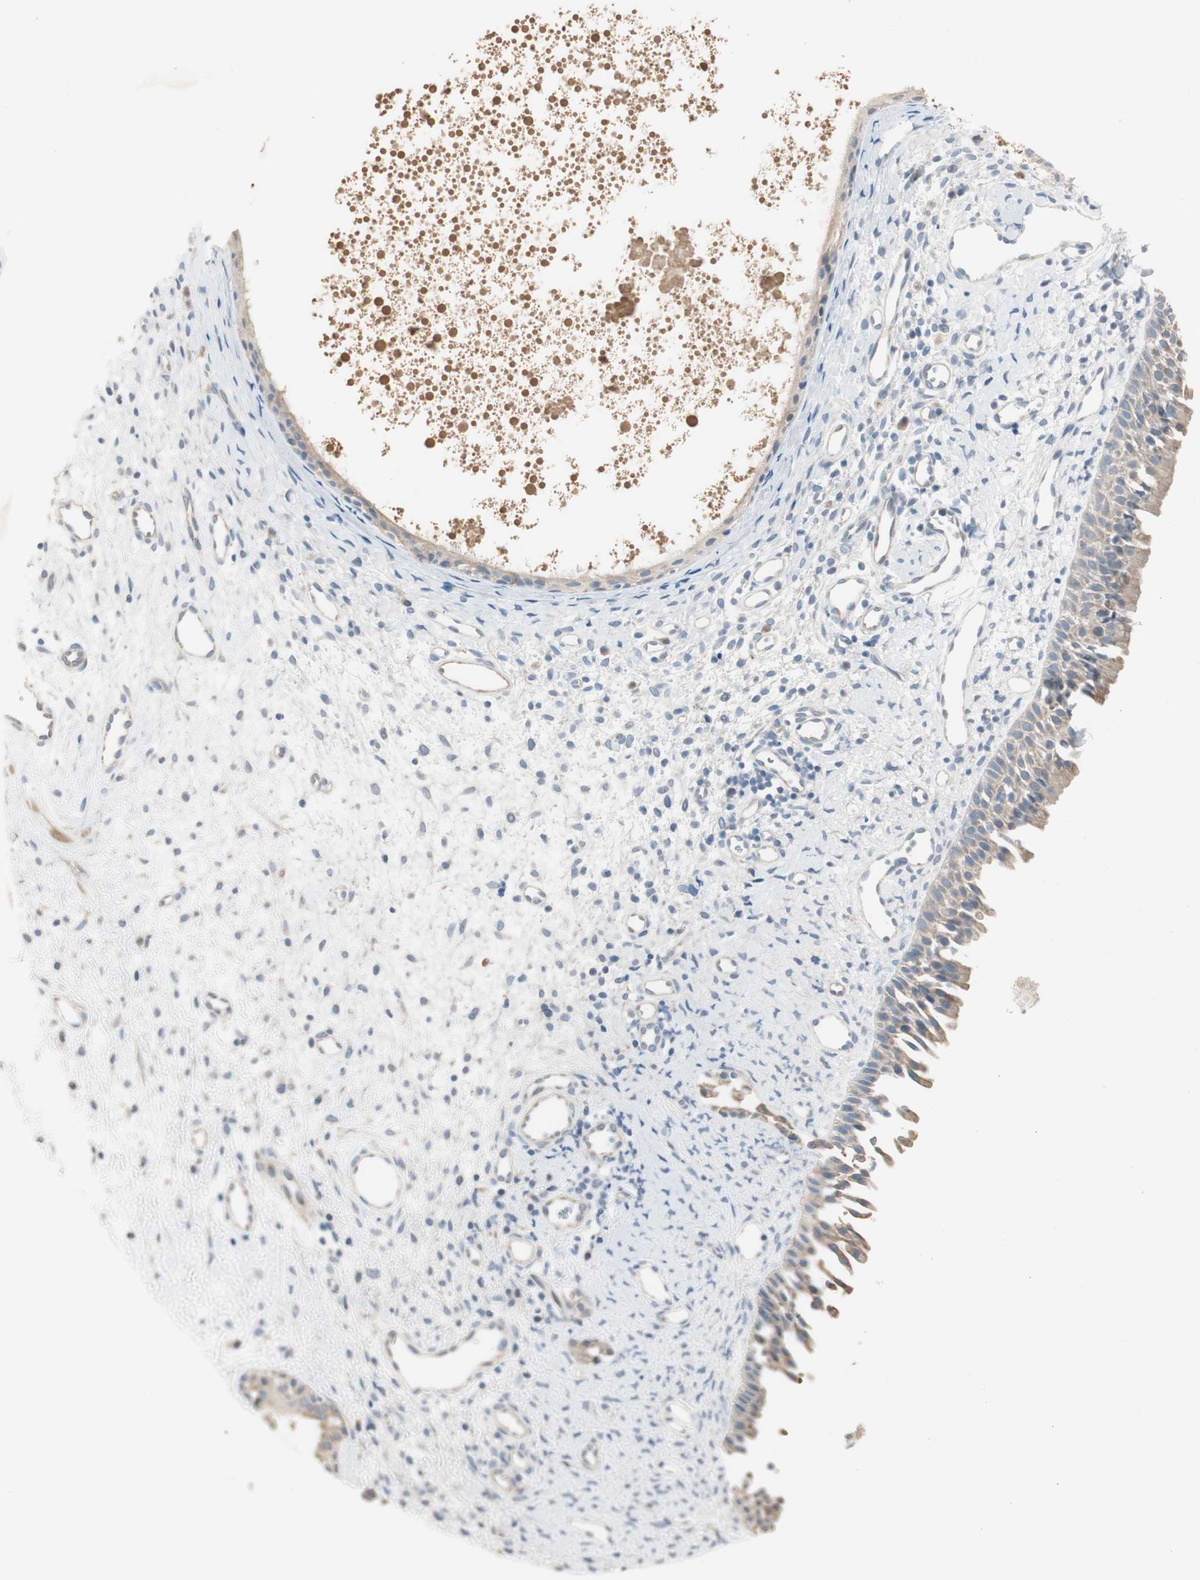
{"staining": {"intensity": "weak", "quantity": "25%-75%", "location": "cytoplasmic/membranous"}, "tissue": "nasopharynx", "cell_type": "Respiratory epithelial cells", "image_type": "normal", "snomed": [{"axis": "morphology", "description": "Normal tissue, NOS"}, {"axis": "topography", "description": "Nasopharynx"}], "caption": "IHC of unremarkable nasopharynx exhibits low levels of weak cytoplasmic/membranous staining in approximately 25%-75% of respiratory epithelial cells.", "gene": "SPINK4", "patient": {"sex": "male", "age": 22}}